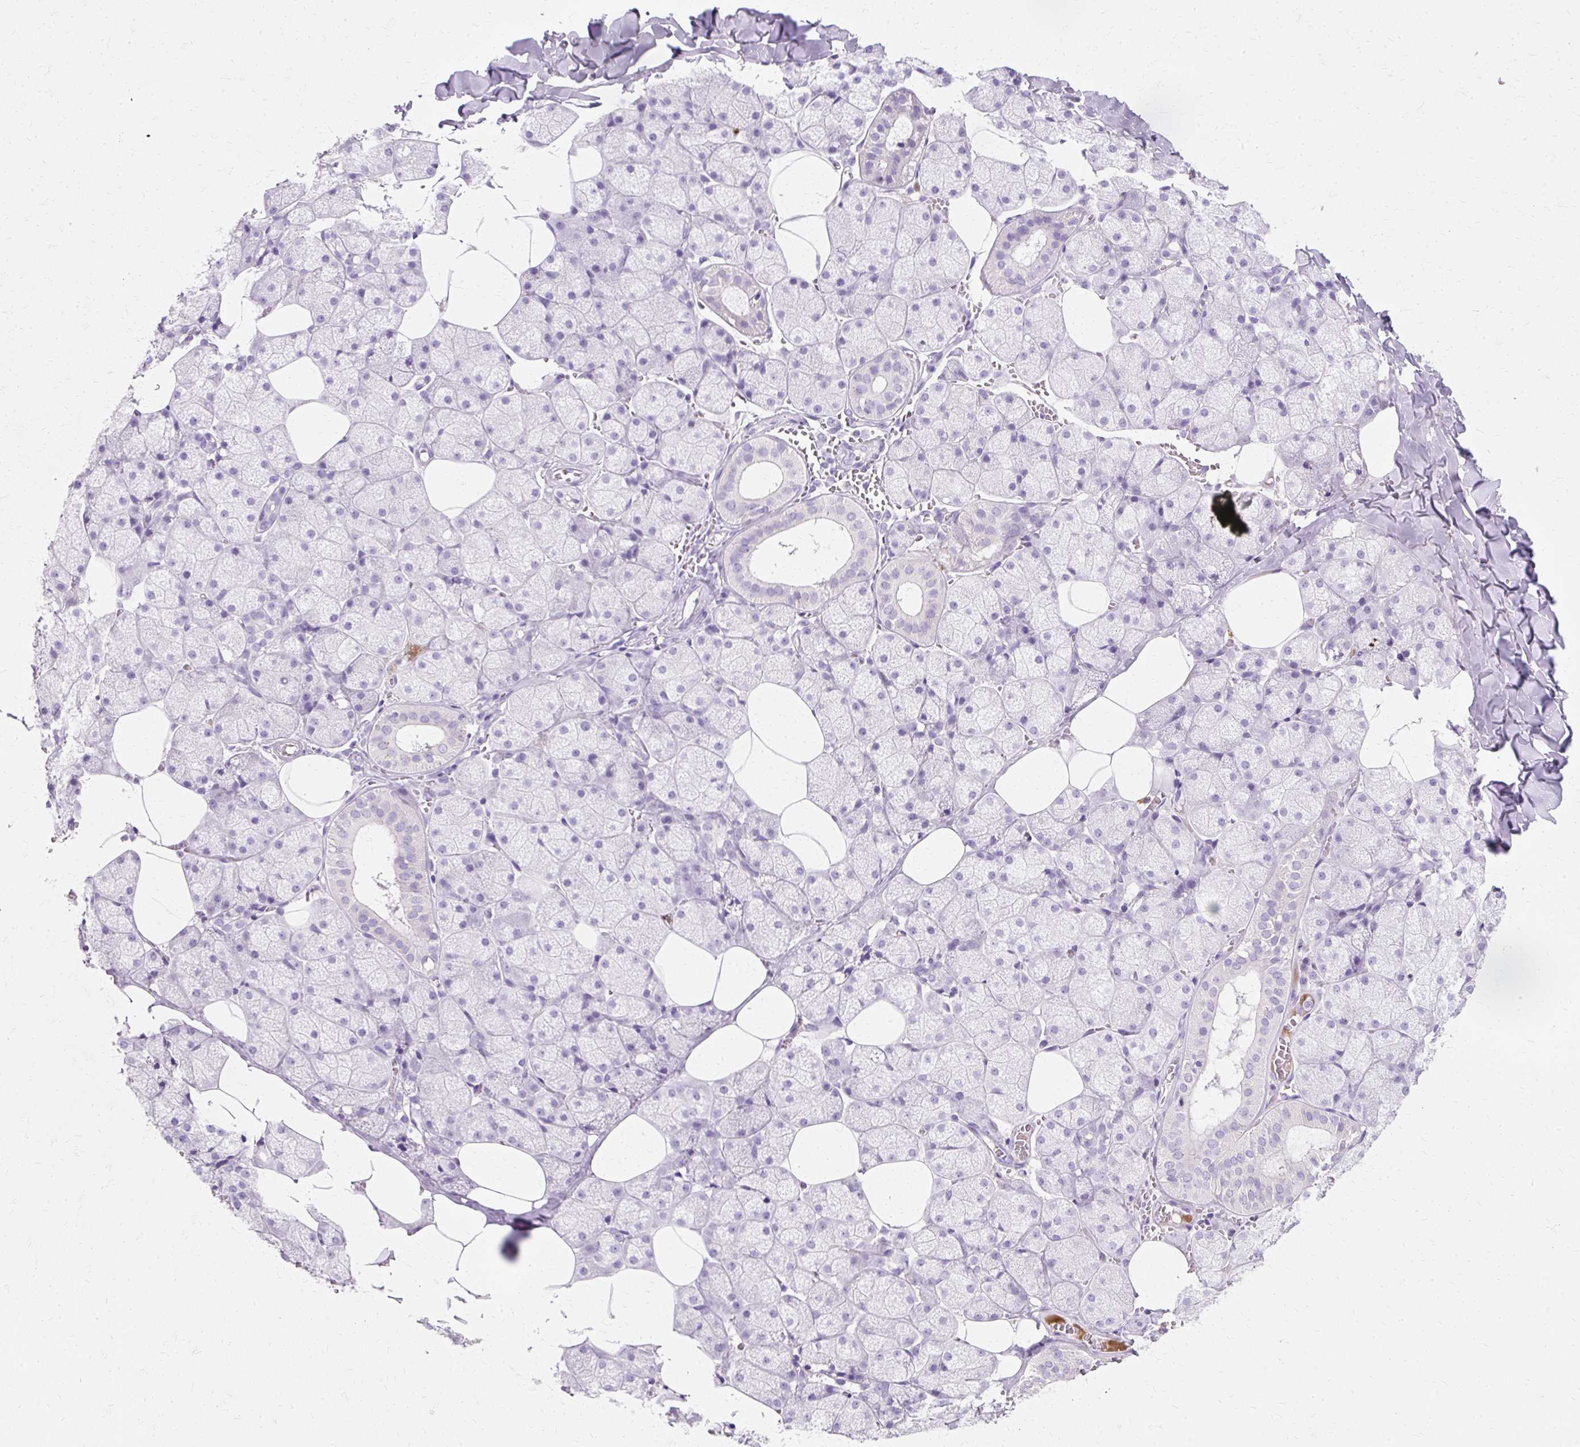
{"staining": {"intensity": "negative", "quantity": "none", "location": "none"}, "tissue": "salivary gland", "cell_type": "Glandular cells", "image_type": "normal", "snomed": [{"axis": "morphology", "description": "Normal tissue, NOS"}, {"axis": "topography", "description": "Salivary gland"}, {"axis": "topography", "description": "Peripheral nerve tissue"}], "caption": "High power microscopy image of an IHC micrograph of normal salivary gland, revealing no significant staining in glandular cells.", "gene": "DEFA1B", "patient": {"sex": "male", "age": 38}}